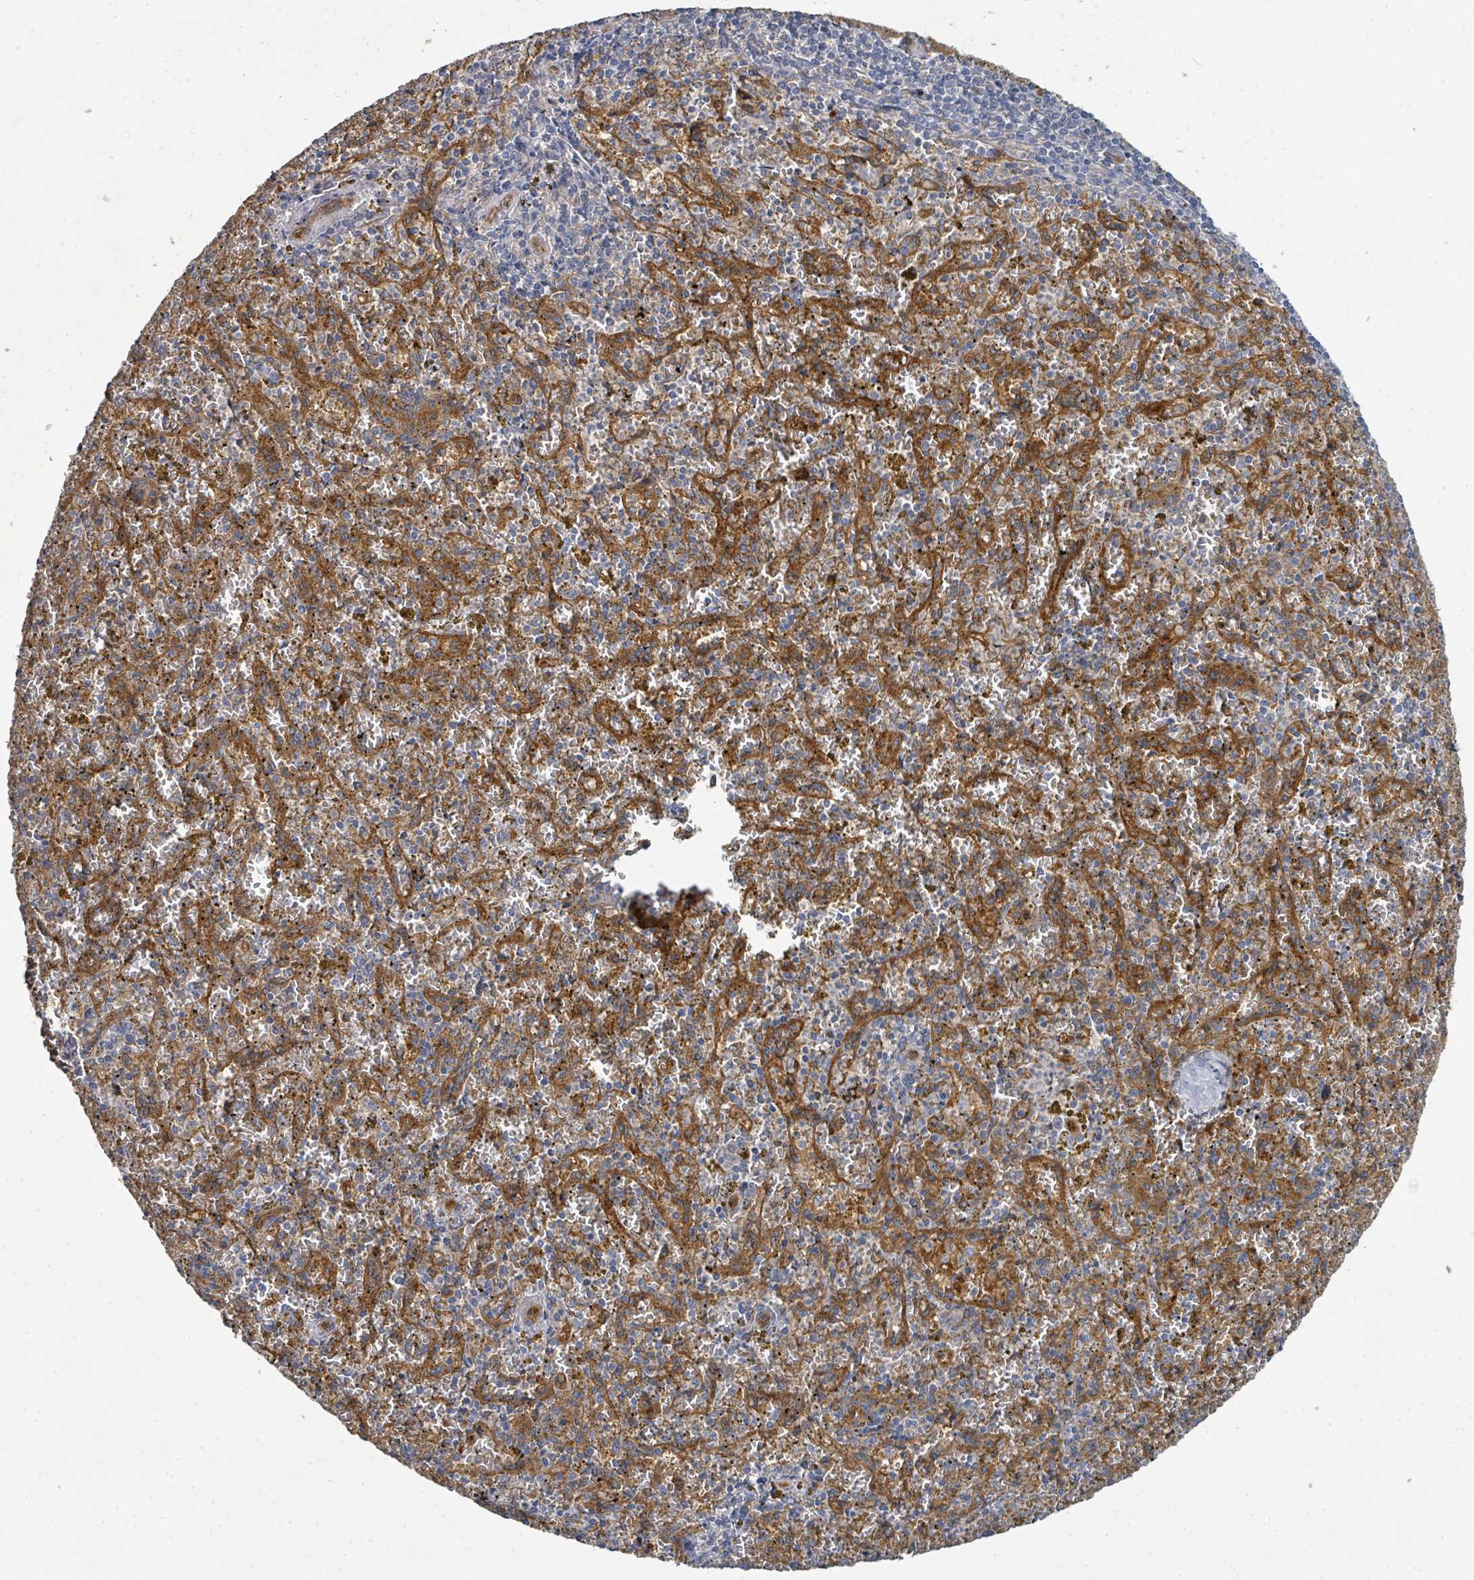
{"staining": {"intensity": "negative", "quantity": "none", "location": "none"}, "tissue": "spleen", "cell_type": "Cells in red pulp", "image_type": "normal", "snomed": [{"axis": "morphology", "description": "Normal tissue, NOS"}, {"axis": "topography", "description": "Spleen"}], "caption": "A histopathology image of spleen stained for a protein shows no brown staining in cells in red pulp. (Brightfield microscopy of DAB IHC at high magnification).", "gene": "IFIT1", "patient": {"sex": "male", "age": 57}}